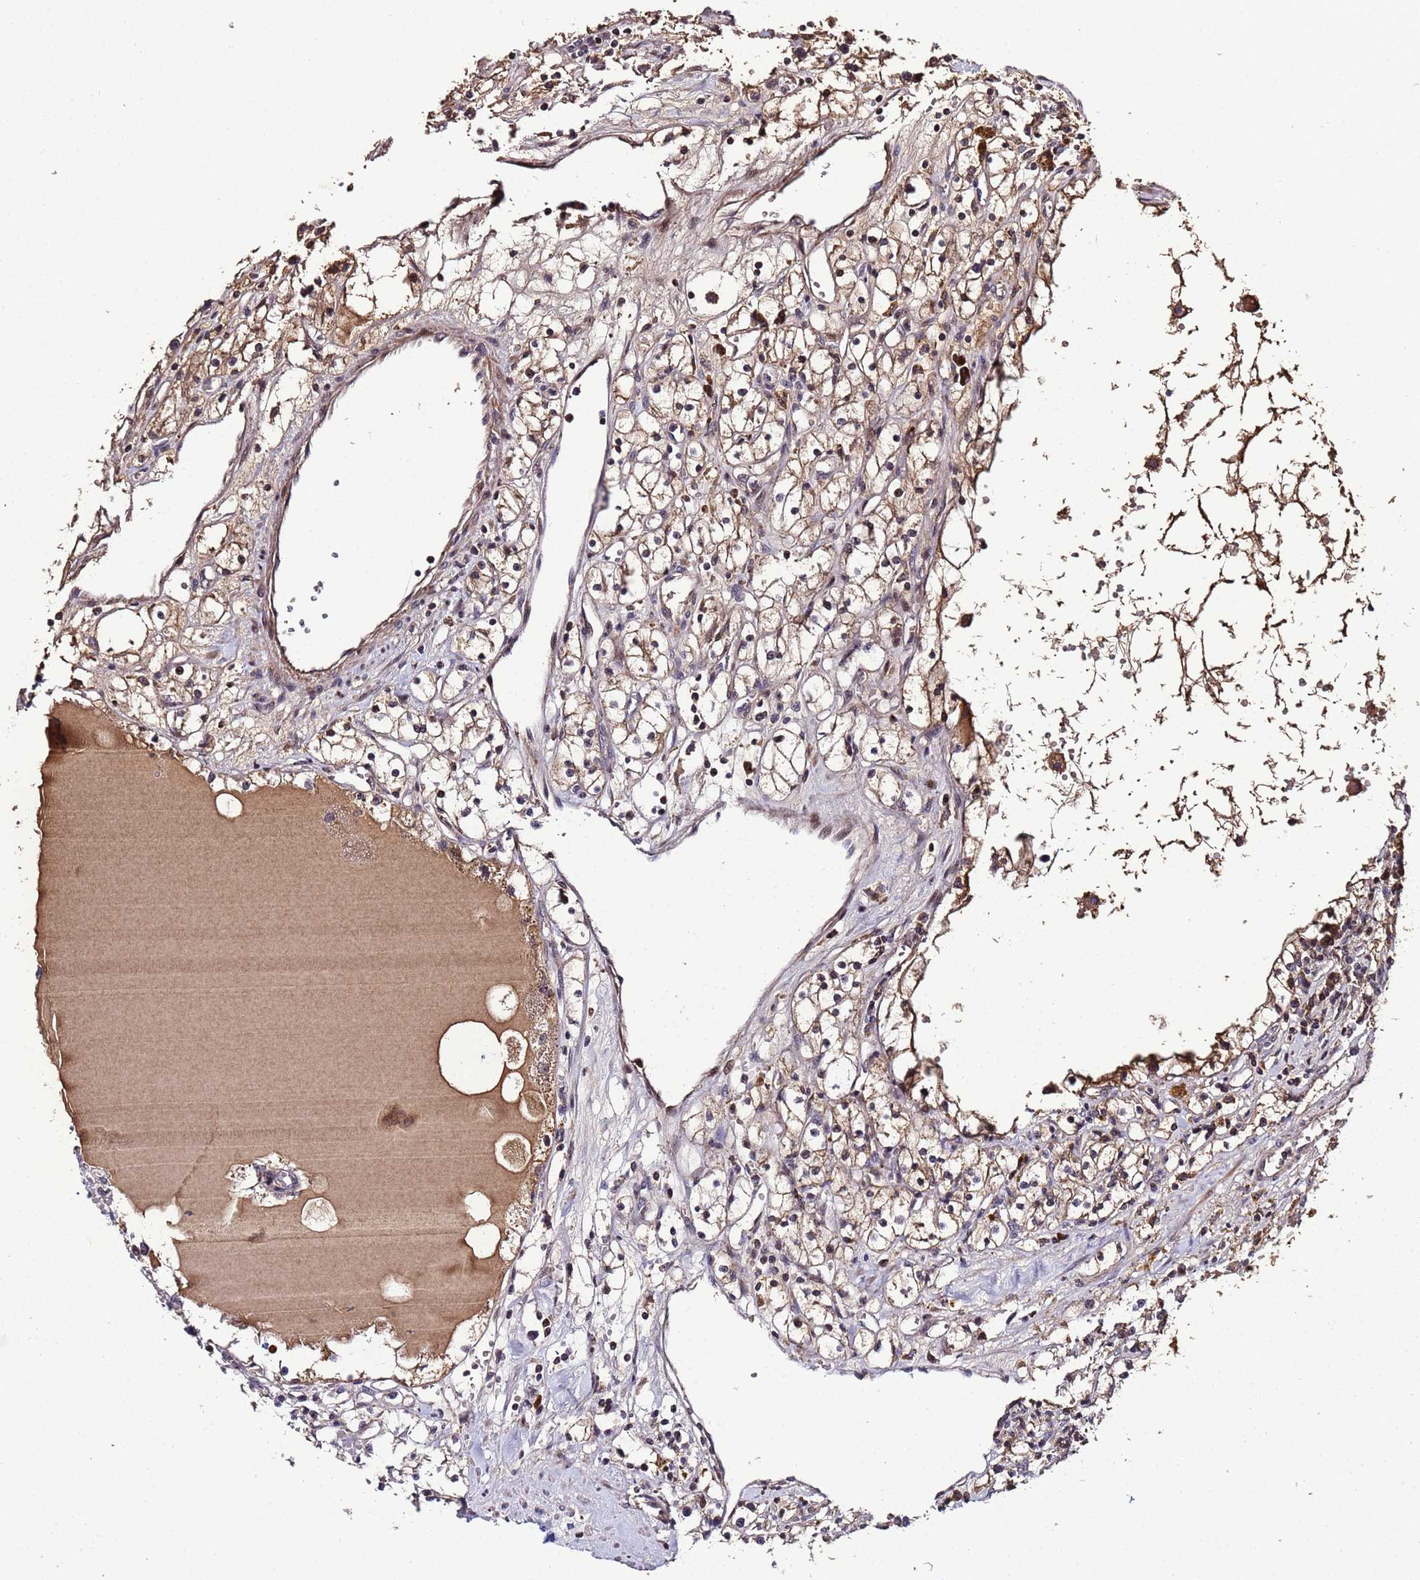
{"staining": {"intensity": "negative", "quantity": "none", "location": "none"}, "tissue": "renal cancer", "cell_type": "Tumor cells", "image_type": "cancer", "snomed": [{"axis": "morphology", "description": "Adenocarcinoma, NOS"}, {"axis": "topography", "description": "Kidney"}], "caption": "The photomicrograph exhibits no staining of tumor cells in renal cancer.", "gene": "WNK4", "patient": {"sex": "male", "age": 56}}